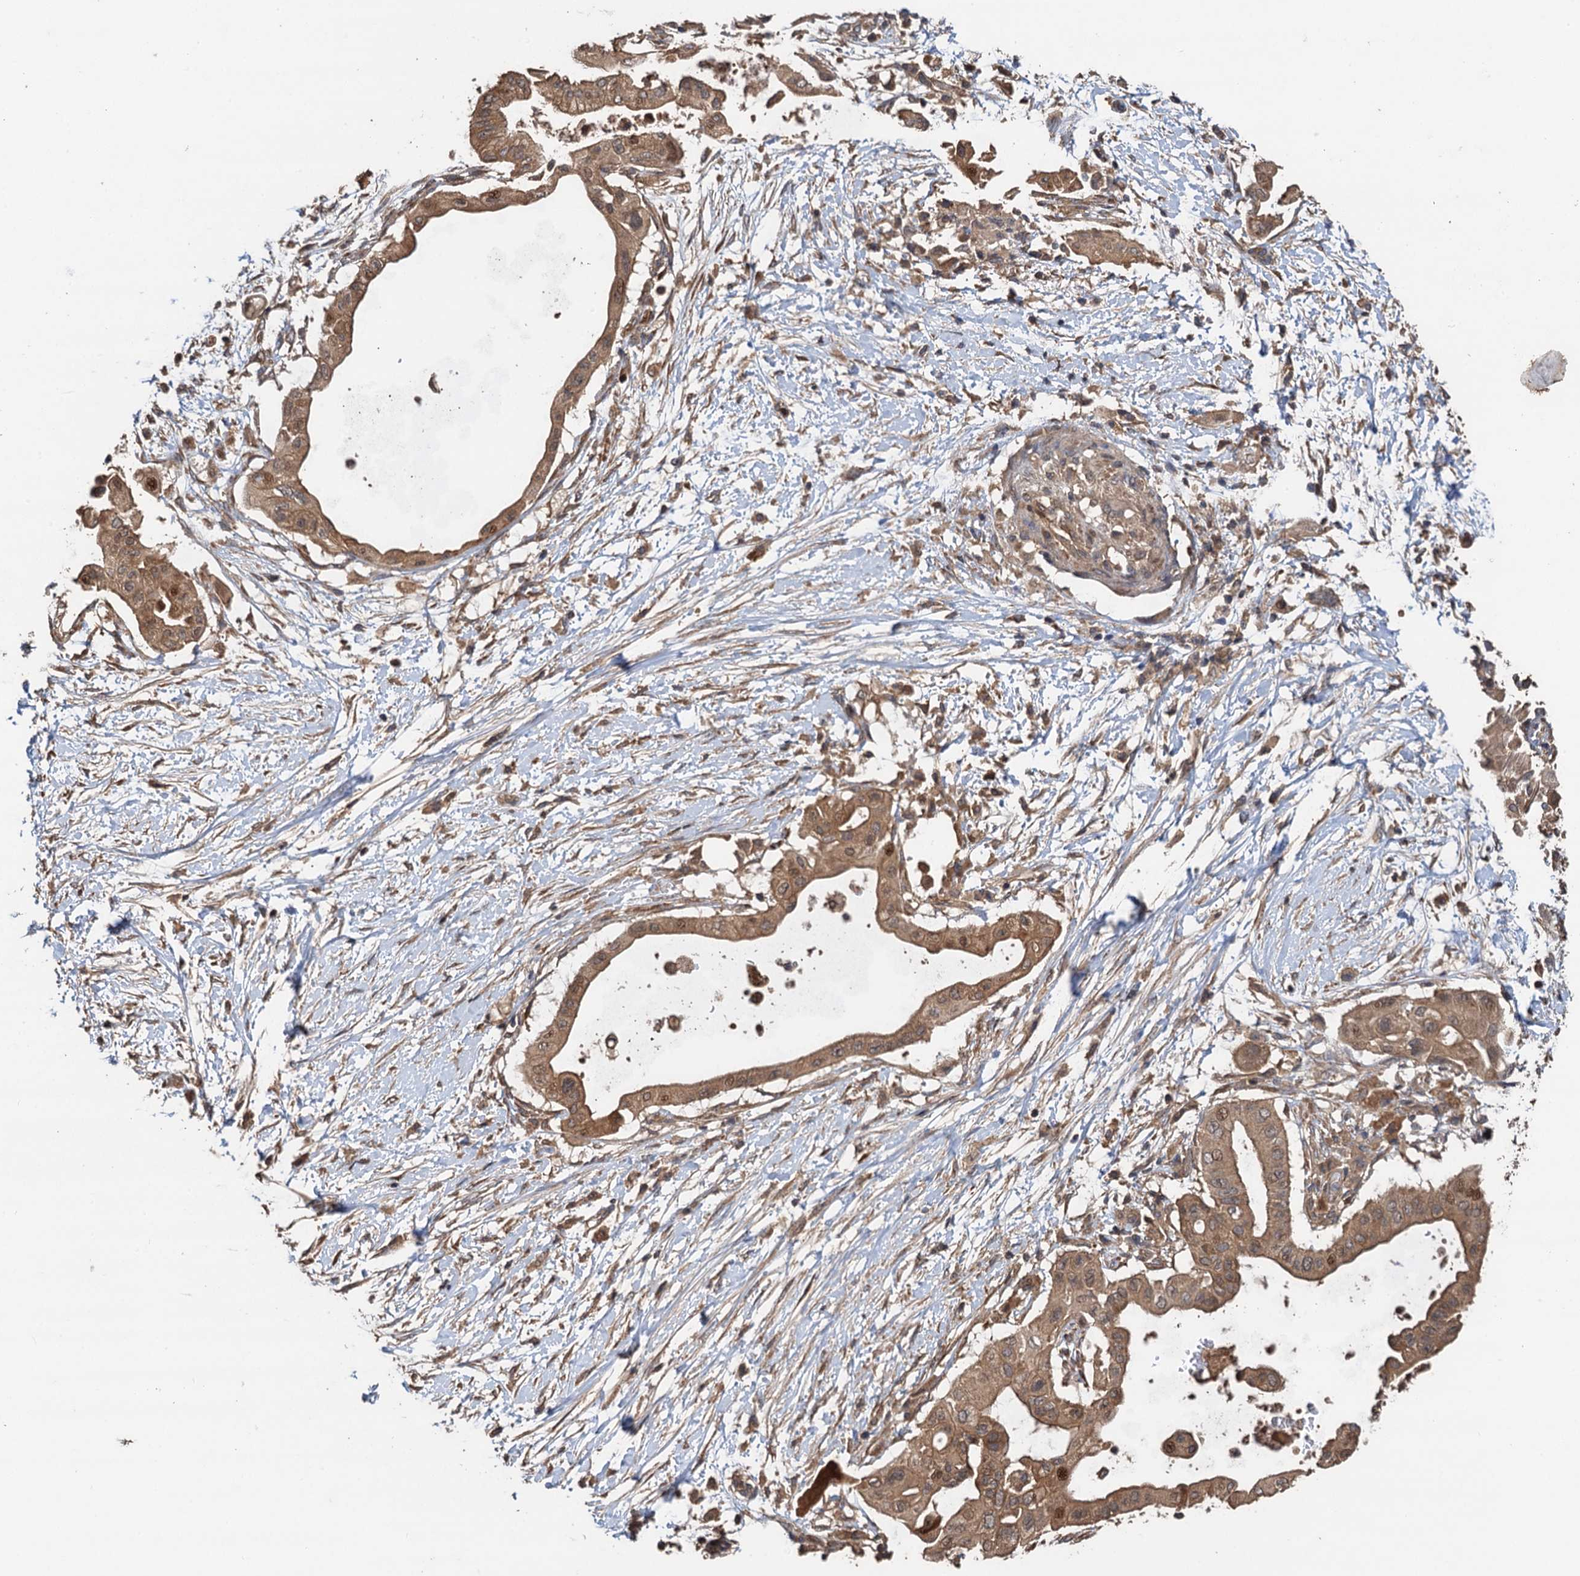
{"staining": {"intensity": "moderate", "quantity": ">75%", "location": "cytoplasmic/membranous,nuclear"}, "tissue": "pancreatic cancer", "cell_type": "Tumor cells", "image_type": "cancer", "snomed": [{"axis": "morphology", "description": "Adenocarcinoma, NOS"}, {"axis": "topography", "description": "Pancreas"}], "caption": "Human pancreatic adenocarcinoma stained with a brown dye shows moderate cytoplasmic/membranous and nuclear positive expression in approximately >75% of tumor cells.", "gene": "TMEM39B", "patient": {"sex": "male", "age": 68}}